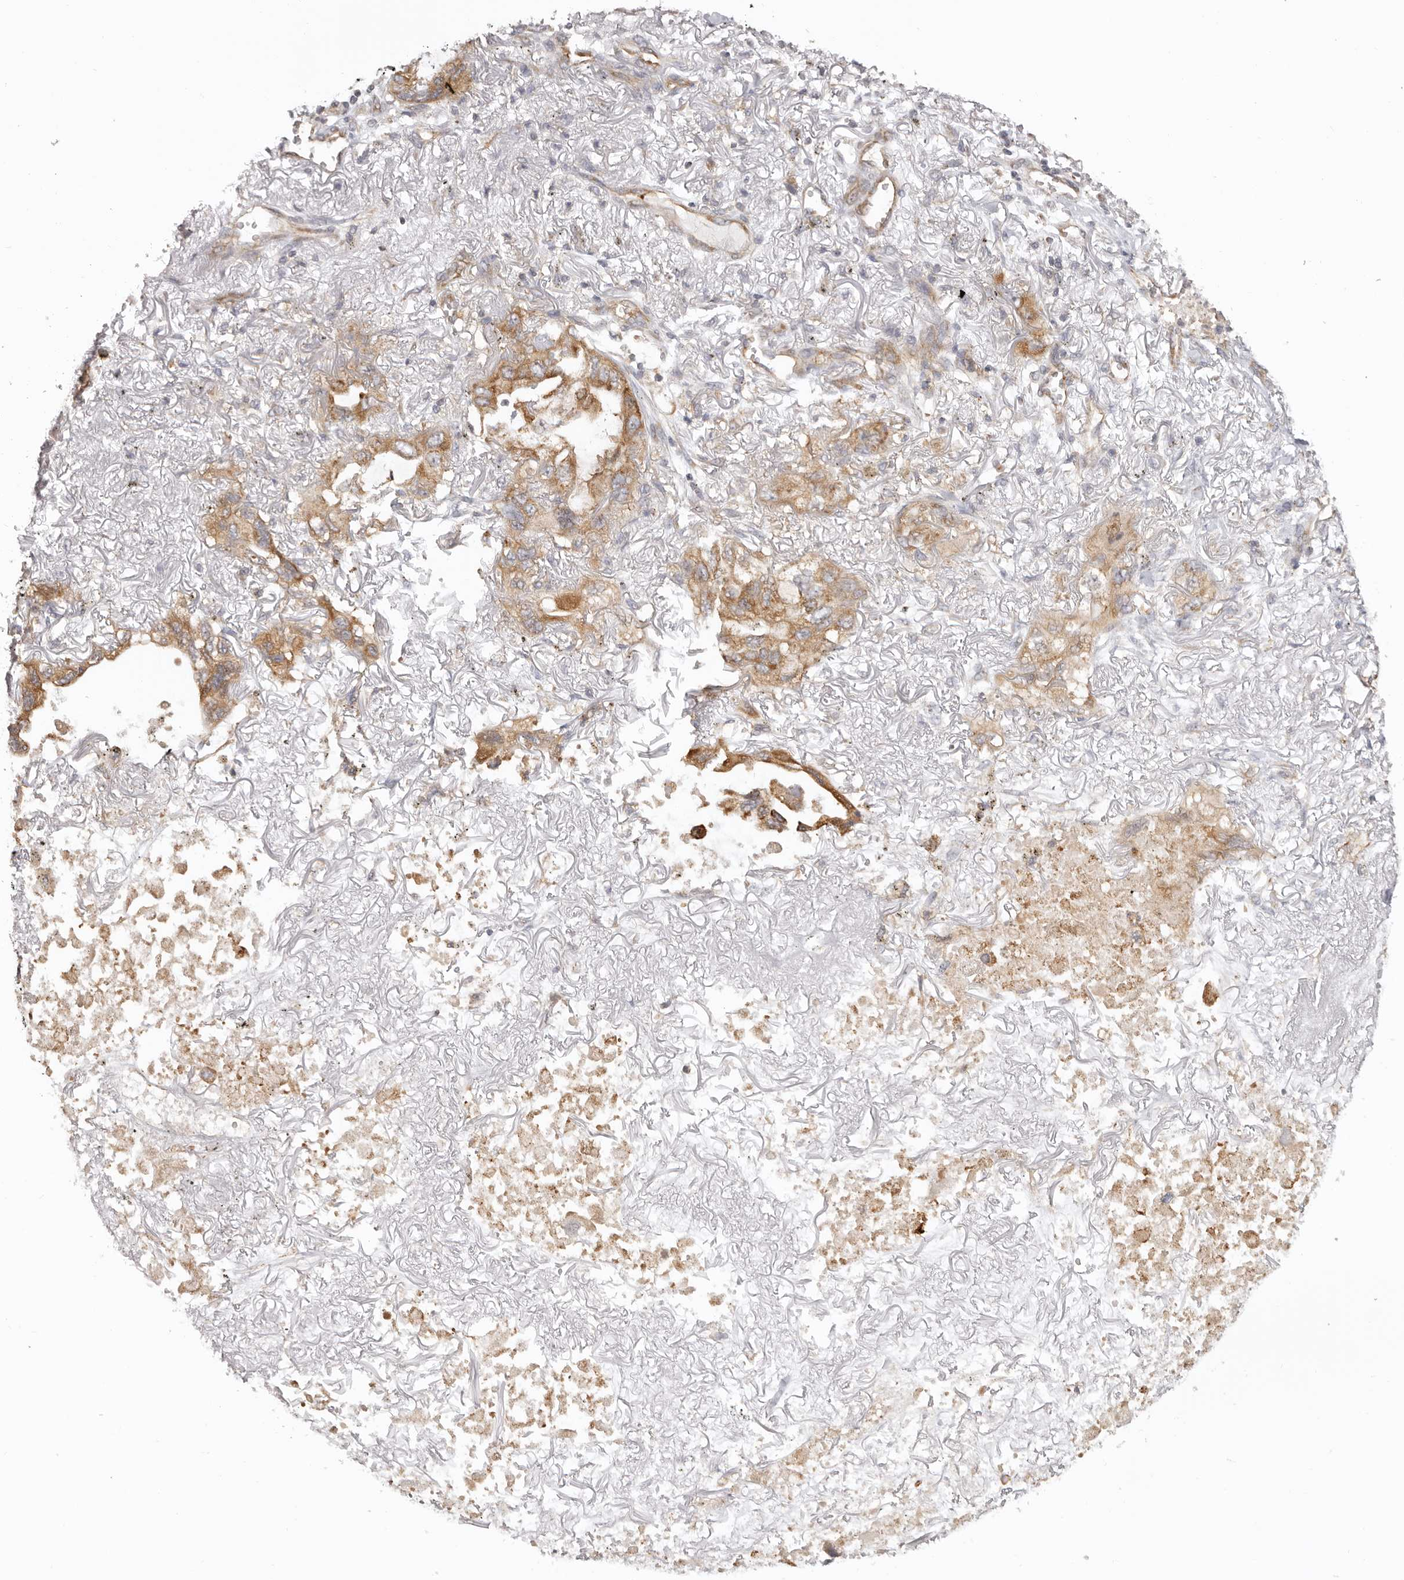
{"staining": {"intensity": "moderate", "quantity": ">75%", "location": "cytoplasmic/membranous"}, "tissue": "lung cancer", "cell_type": "Tumor cells", "image_type": "cancer", "snomed": [{"axis": "morphology", "description": "Squamous cell carcinoma, NOS"}, {"axis": "topography", "description": "Lung"}], "caption": "Immunohistochemical staining of human lung squamous cell carcinoma shows moderate cytoplasmic/membranous protein staining in approximately >75% of tumor cells. Nuclei are stained in blue.", "gene": "EEF1E1", "patient": {"sex": "female", "age": 73}}